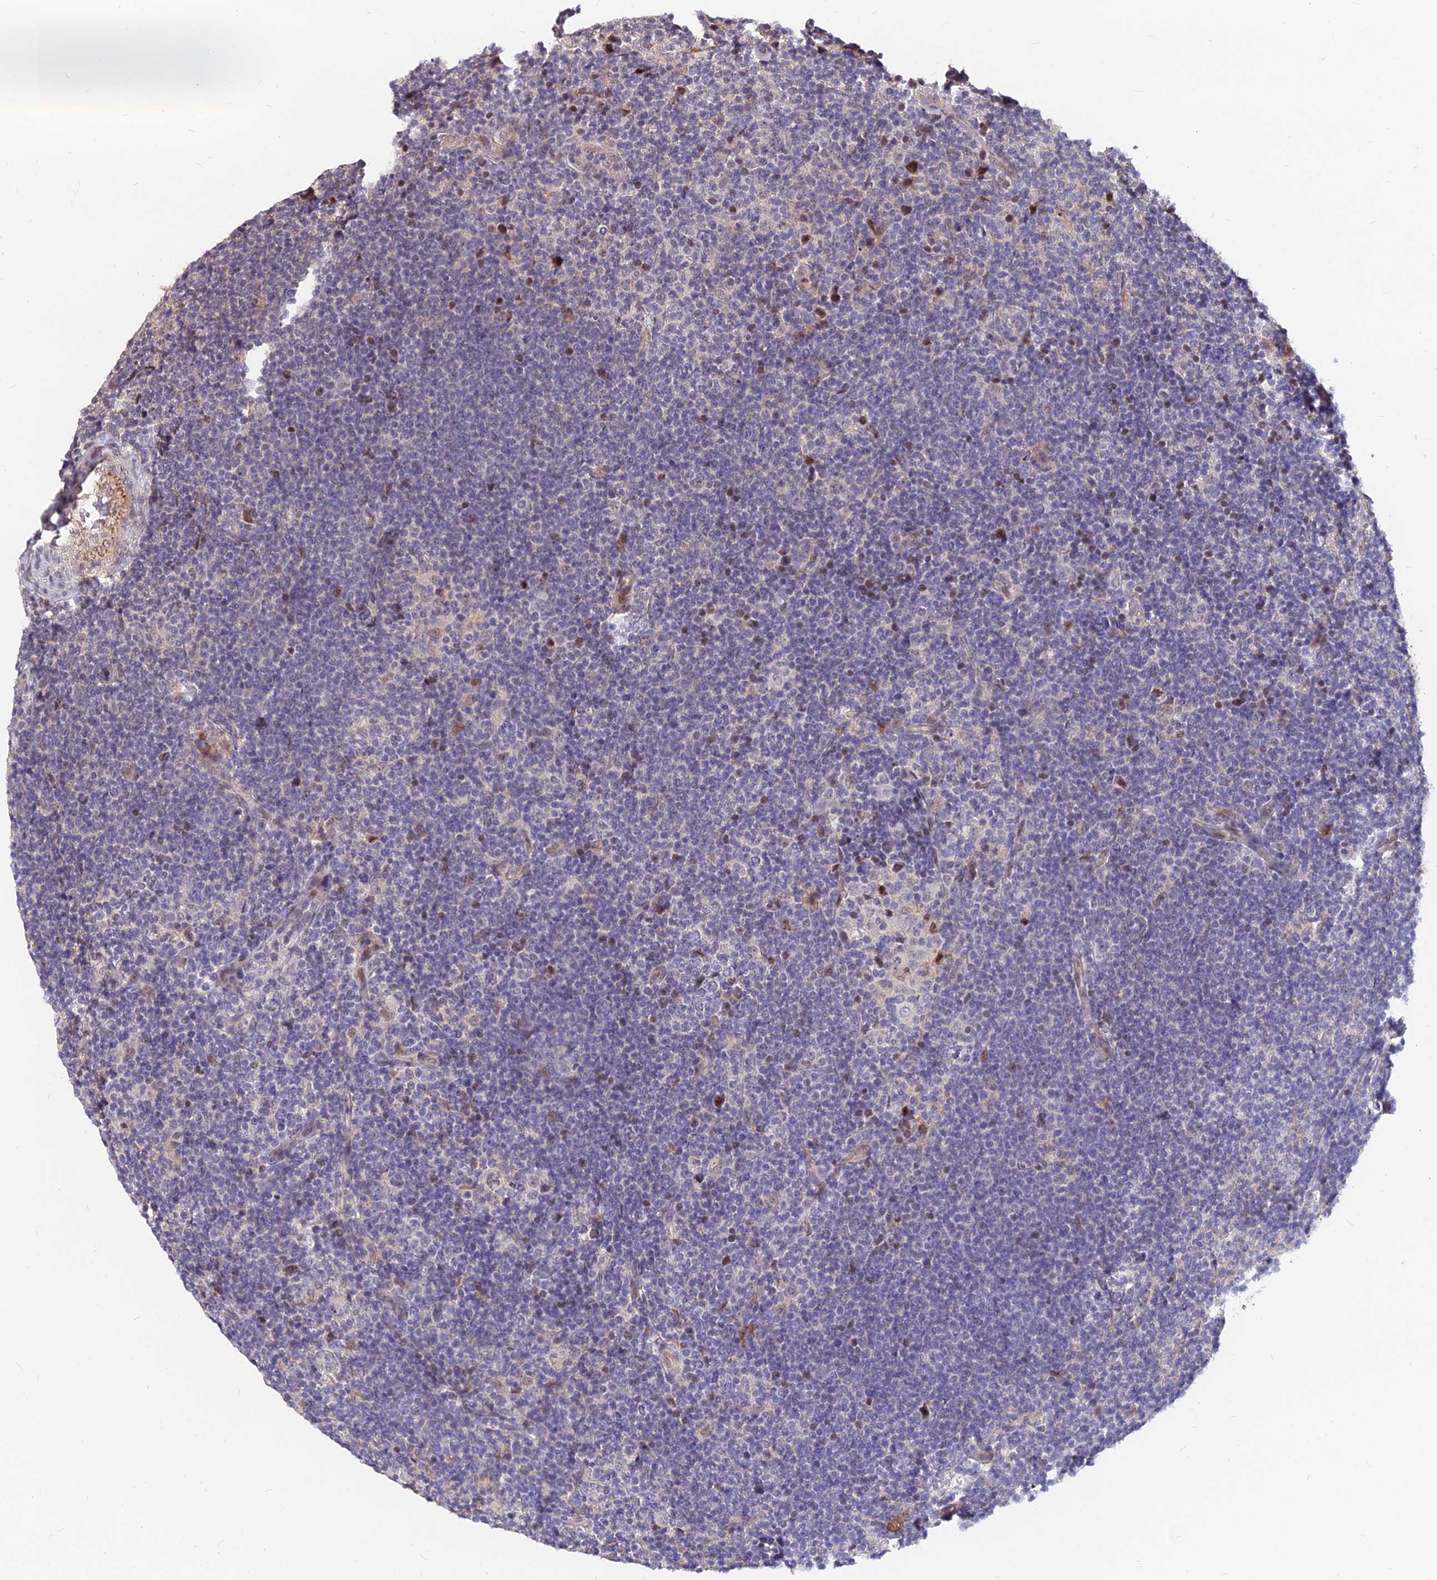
{"staining": {"intensity": "negative", "quantity": "none", "location": "none"}, "tissue": "lymphoma", "cell_type": "Tumor cells", "image_type": "cancer", "snomed": [{"axis": "morphology", "description": "Hodgkin's disease, NOS"}, {"axis": "topography", "description": "Lymph node"}], "caption": "An image of human lymphoma is negative for staining in tumor cells.", "gene": "C11orf68", "patient": {"sex": "female", "age": 57}}